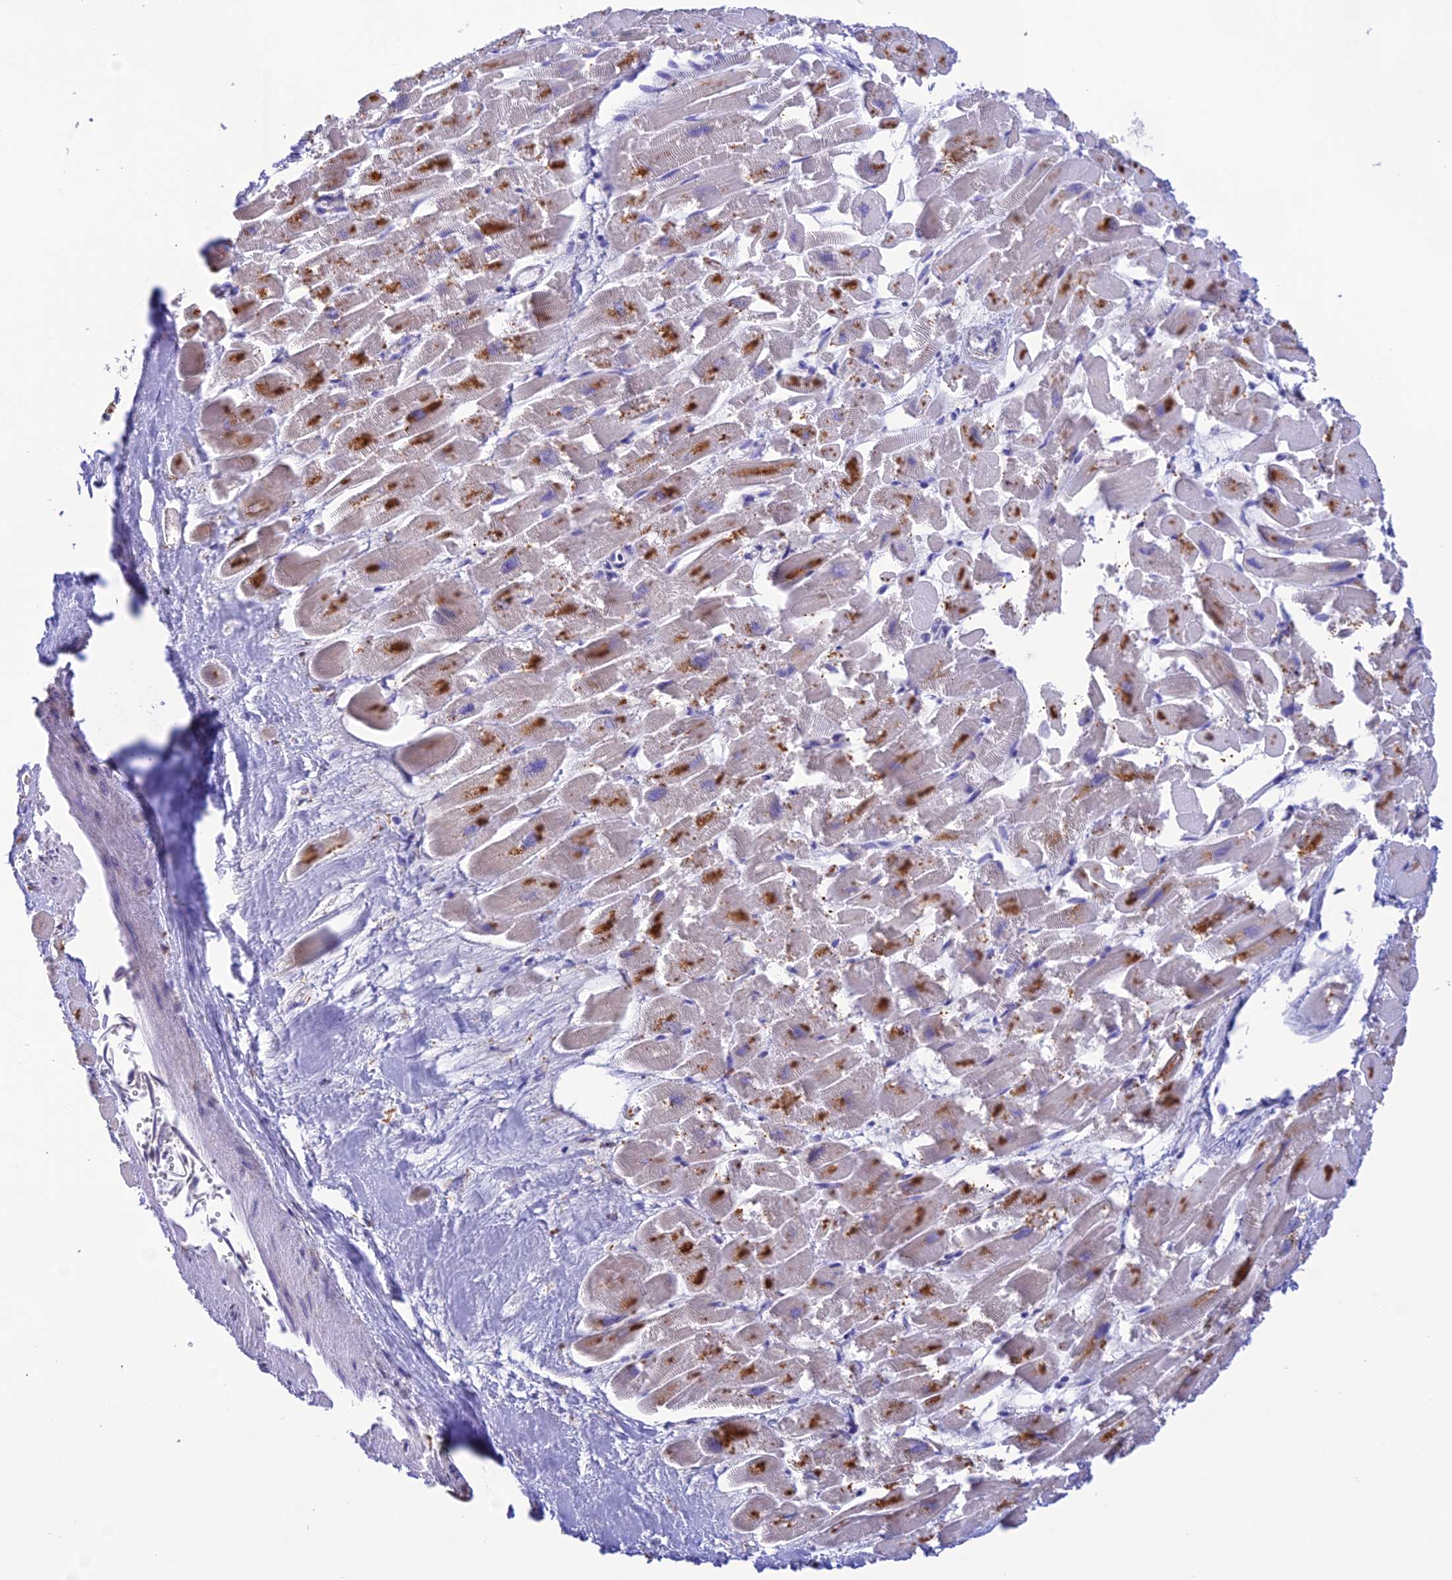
{"staining": {"intensity": "negative", "quantity": "none", "location": "none"}, "tissue": "heart muscle", "cell_type": "Cardiomyocytes", "image_type": "normal", "snomed": [{"axis": "morphology", "description": "Normal tissue, NOS"}, {"axis": "topography", "description": "Heart"}], "caption": "DAB immunohistochemical staining of normal heart muscle demonstrates no significant expression in cardiomyocytes. The staining is performed using DAB (3,3'-diaminobenzidine) brown chromogen with nuclei counter-stained in using hematoxylin.", "gene": "ENSG00000255439", "patient": {"sex": "male", "age": 54}}